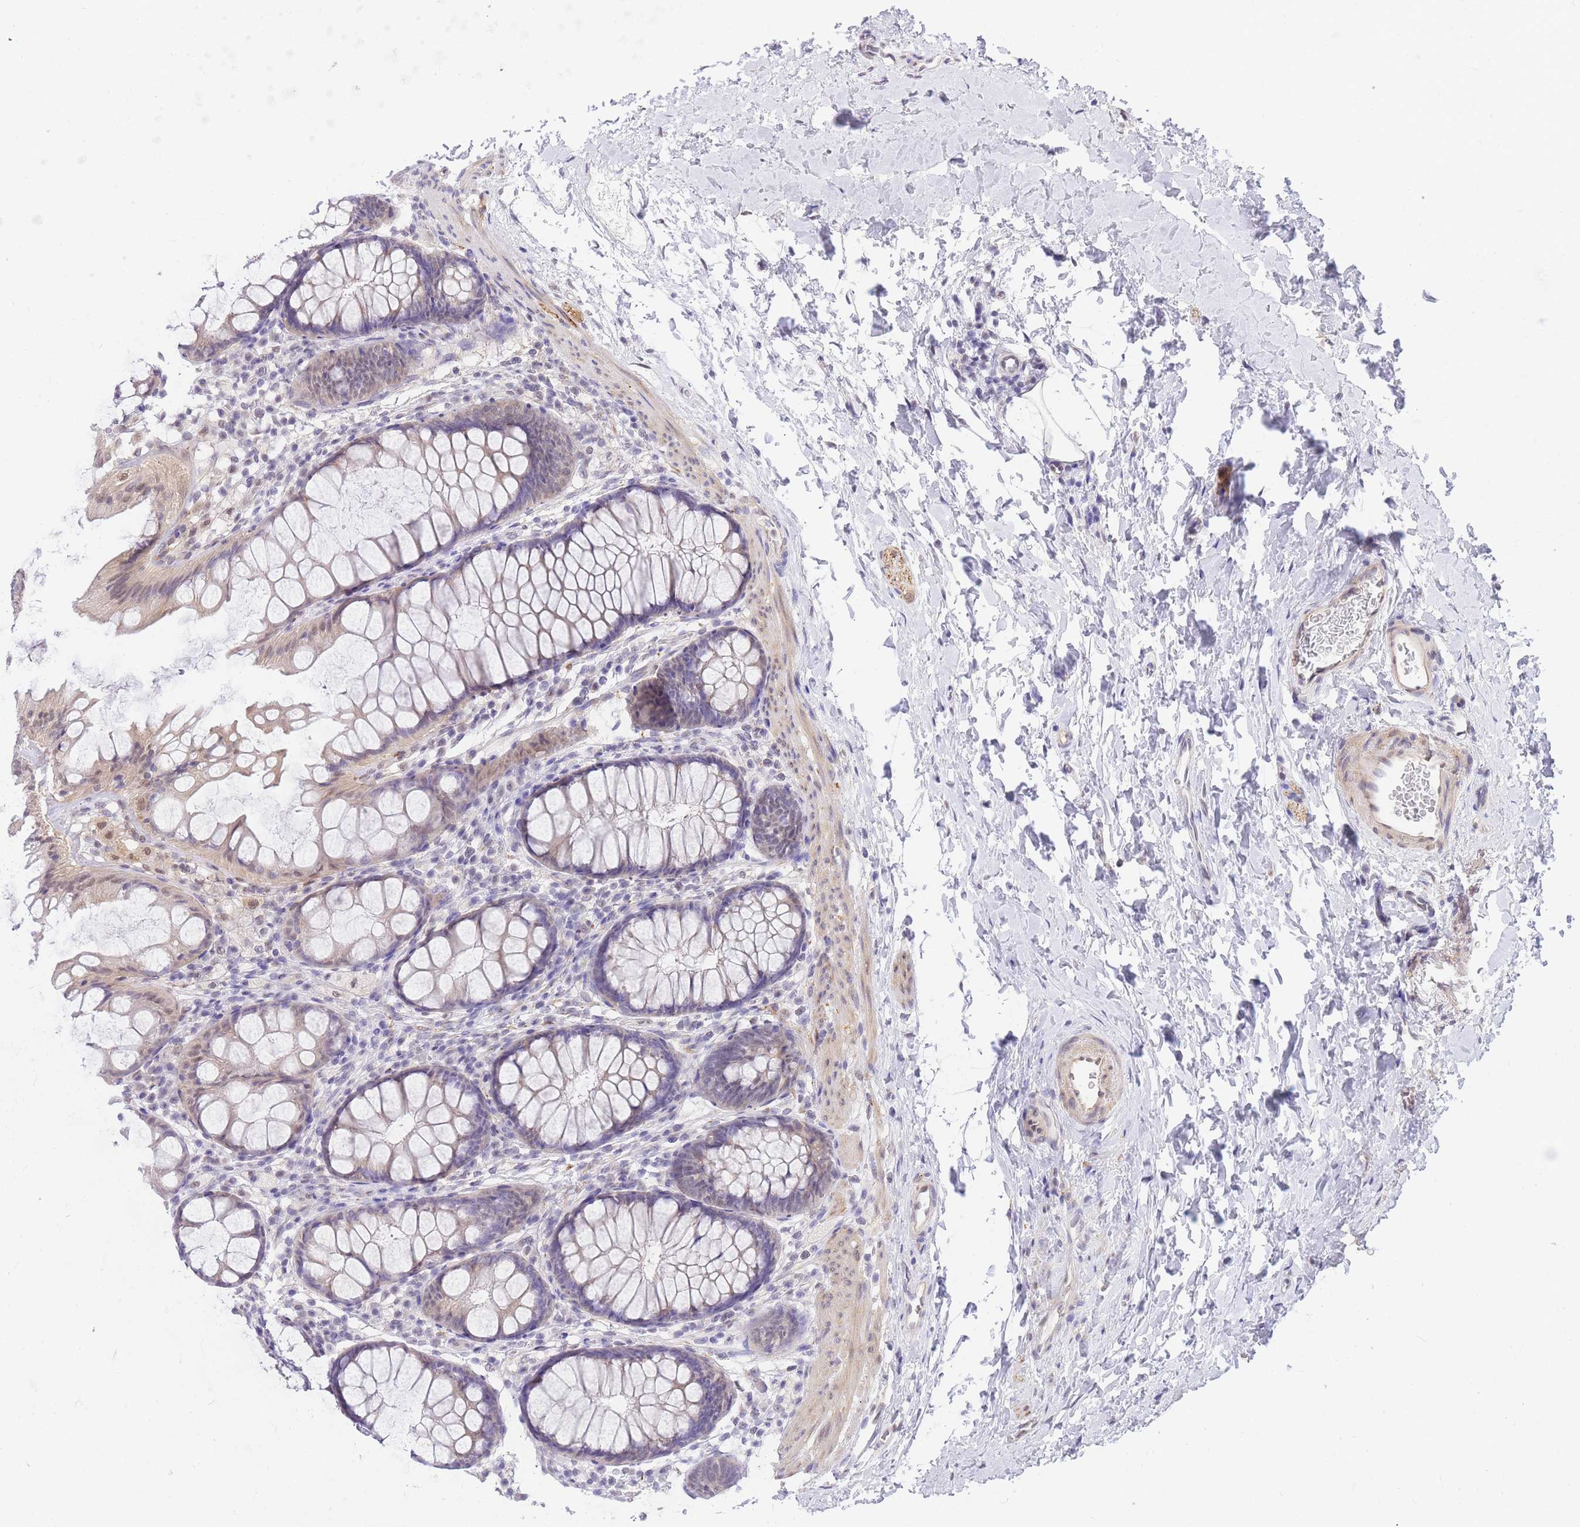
{"staining": {"intensity": "weak", "quantity": ">75%", "location": "cytoplasmic/membranous"}, "tissue": "colon", "cell_type": "Endothelial cells", "image_type": "normal", "snomed": [{"axis": "morphology", "description": "Normal tissue, NOS"}, {"axis": "topography", "description": "Colon"}], "caption": "IHC of normal colon reveals low levels of weak cytoplasmic/membranous expression in approximately >75% of endothelial cells.", "gene": "S100PBP", "patient": {"sex": "female", "age": 62}}